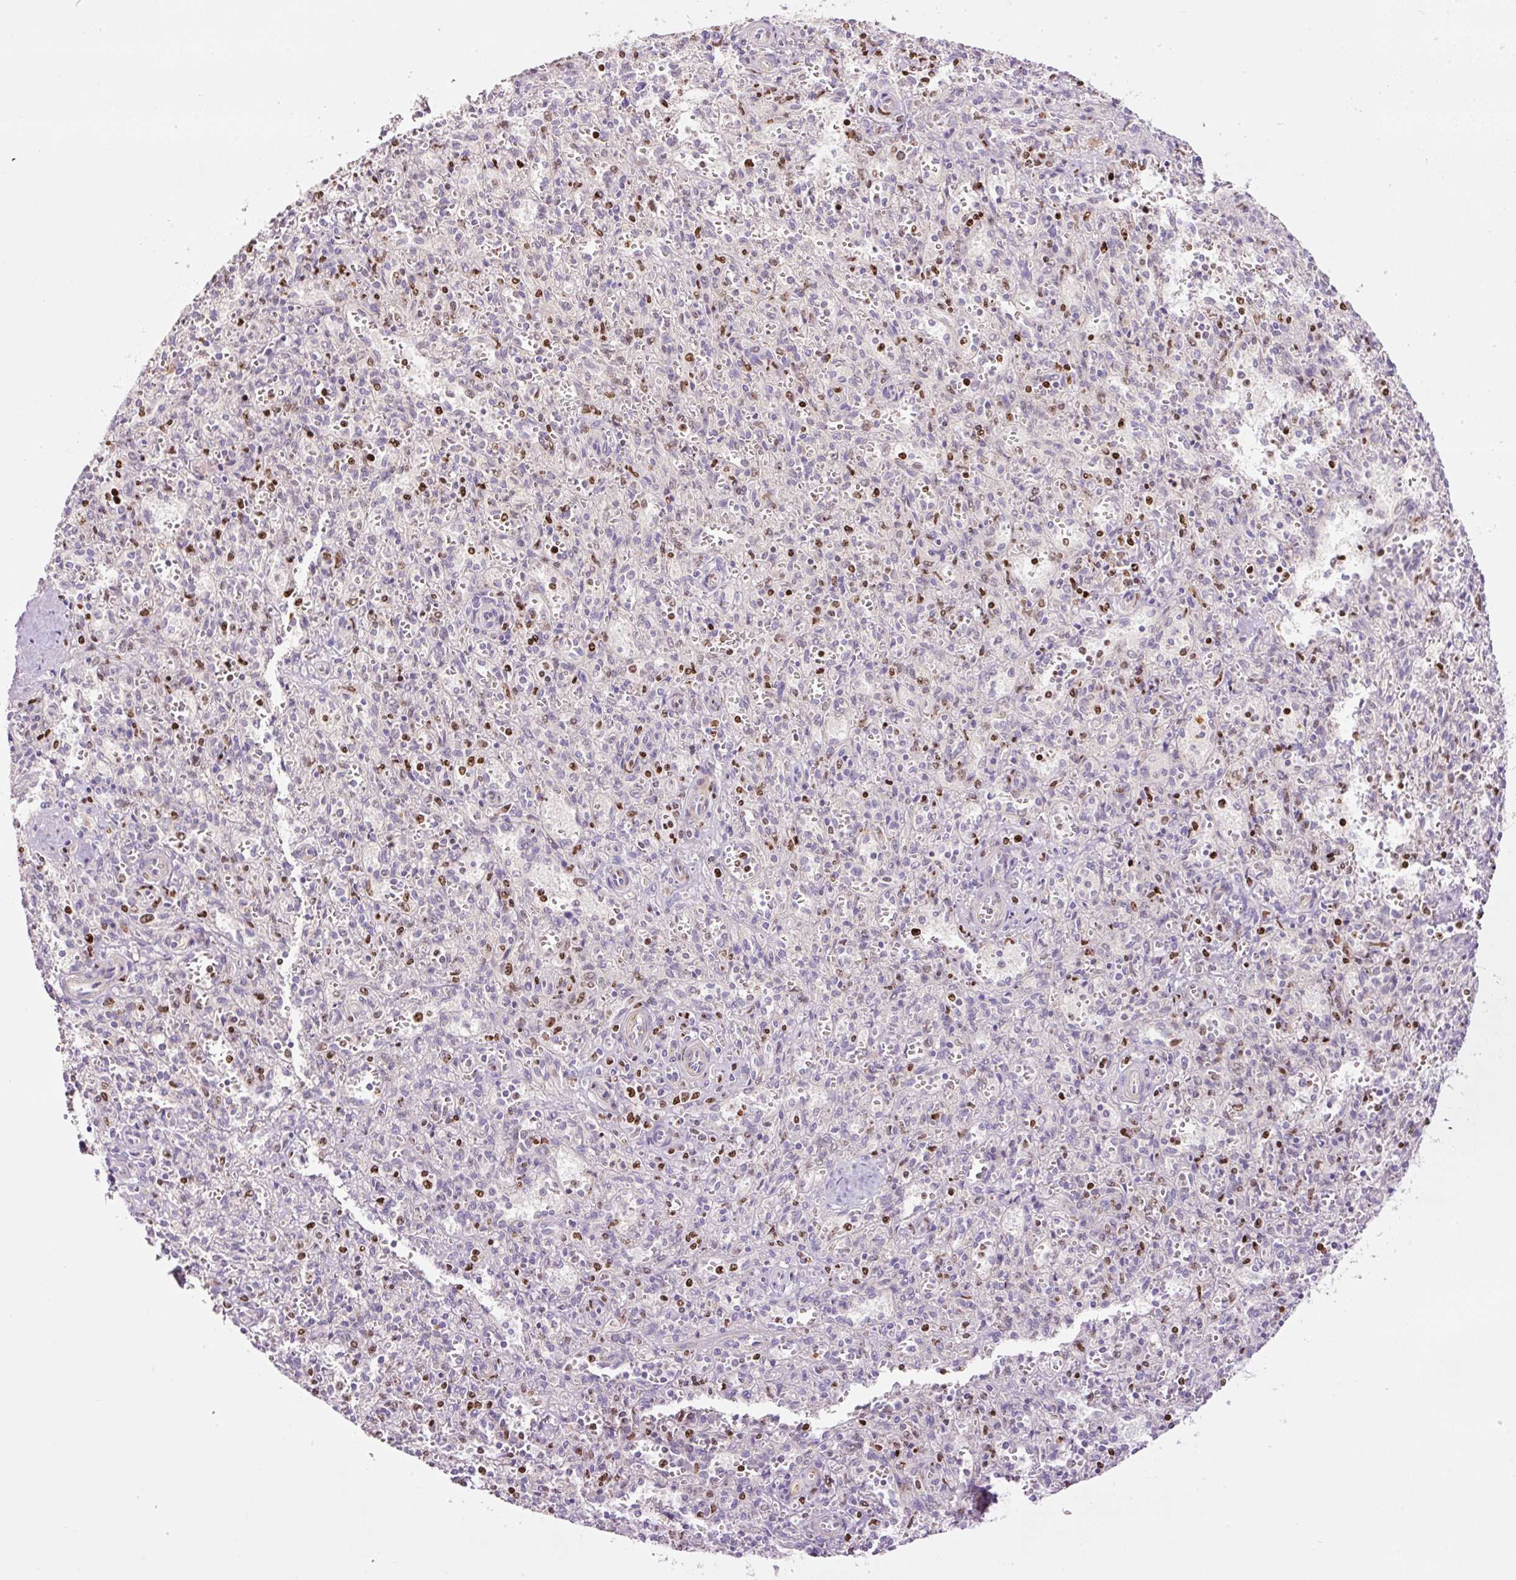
{"staining": {"intensity": "moderate", "quantity": "<25%", "location": "nuclear"}, "tissue": "spleen", "cell_type": "Cells in red pulp", "image_type": "normal", "snomed": [{"axis": "morphology", "description": "Normal tissue, NOS"}, {"axis": "topography", "description": "Spleen"}], "caption": "Immunohistochemical staining of unremarkable spleen exhibits moderate nuclear protein expression in approximately <25% of cells in red pulp.", "gene": "TMEM8B", "patient": {"sex": "female", "age": 26}}